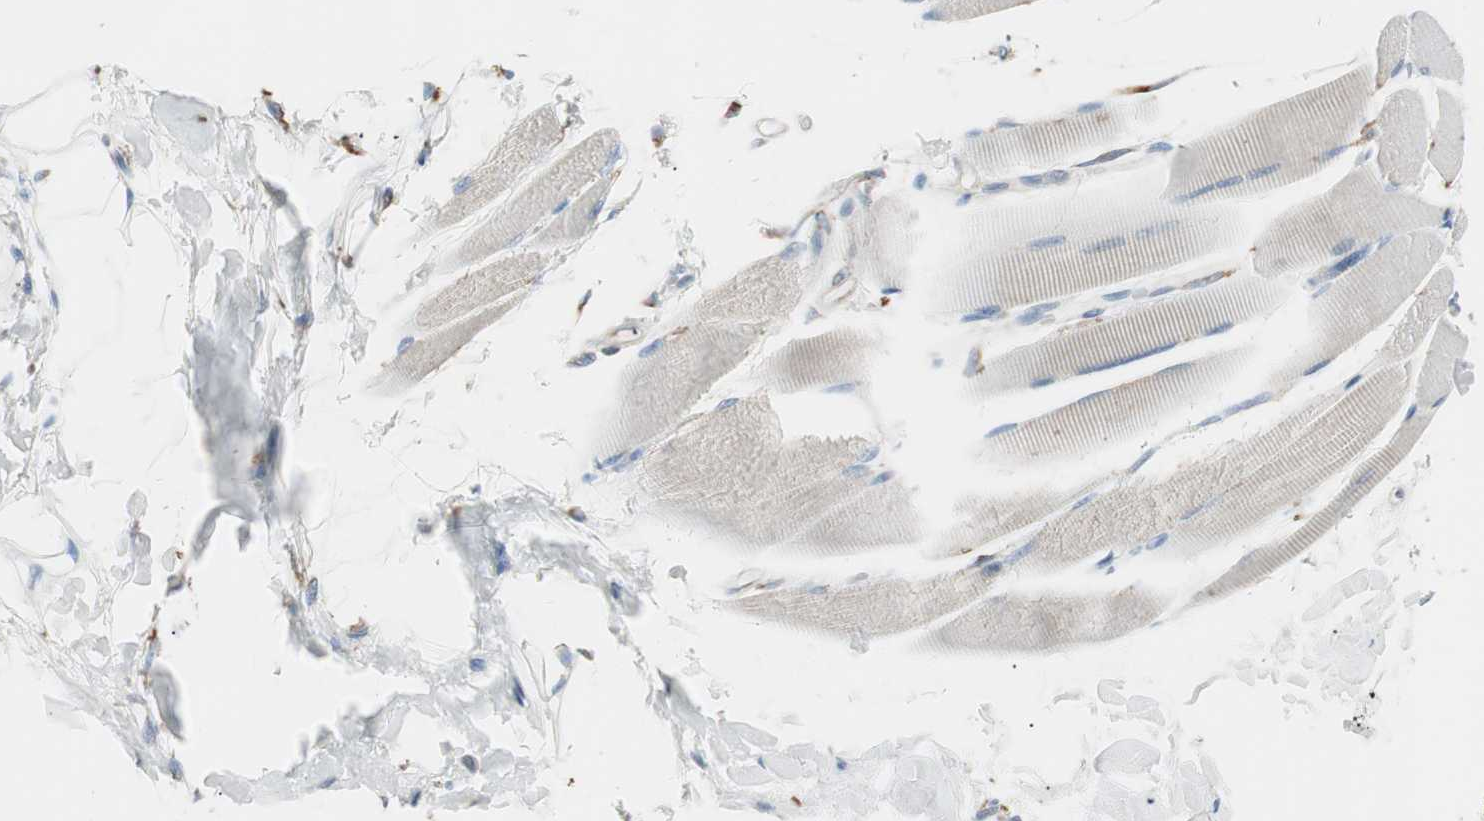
{"staining": {"intensity": "weak", "quantity": "25%-75%", "location": "cytoplasmic/membranous"}, "tissue": "skeletal muscle", "cell_type": "Myocytes", "image_type": "normal", "snomed": [{"axis": "morphology", "description": "Normal tissue, NOS"}, {"axis": "topography", "description": "Skeletal muscle"}, {"axis": "topography", "description": "Peripheral nerve tissue"}], "caption": "IHC of benign human skeletal muscle exhibits low levels of weak cytoplasmic/membranous staining in about 25%-75% of myocytes.", "gene": "P4HTM", "patient": {"sex": "female", "age": 84}}